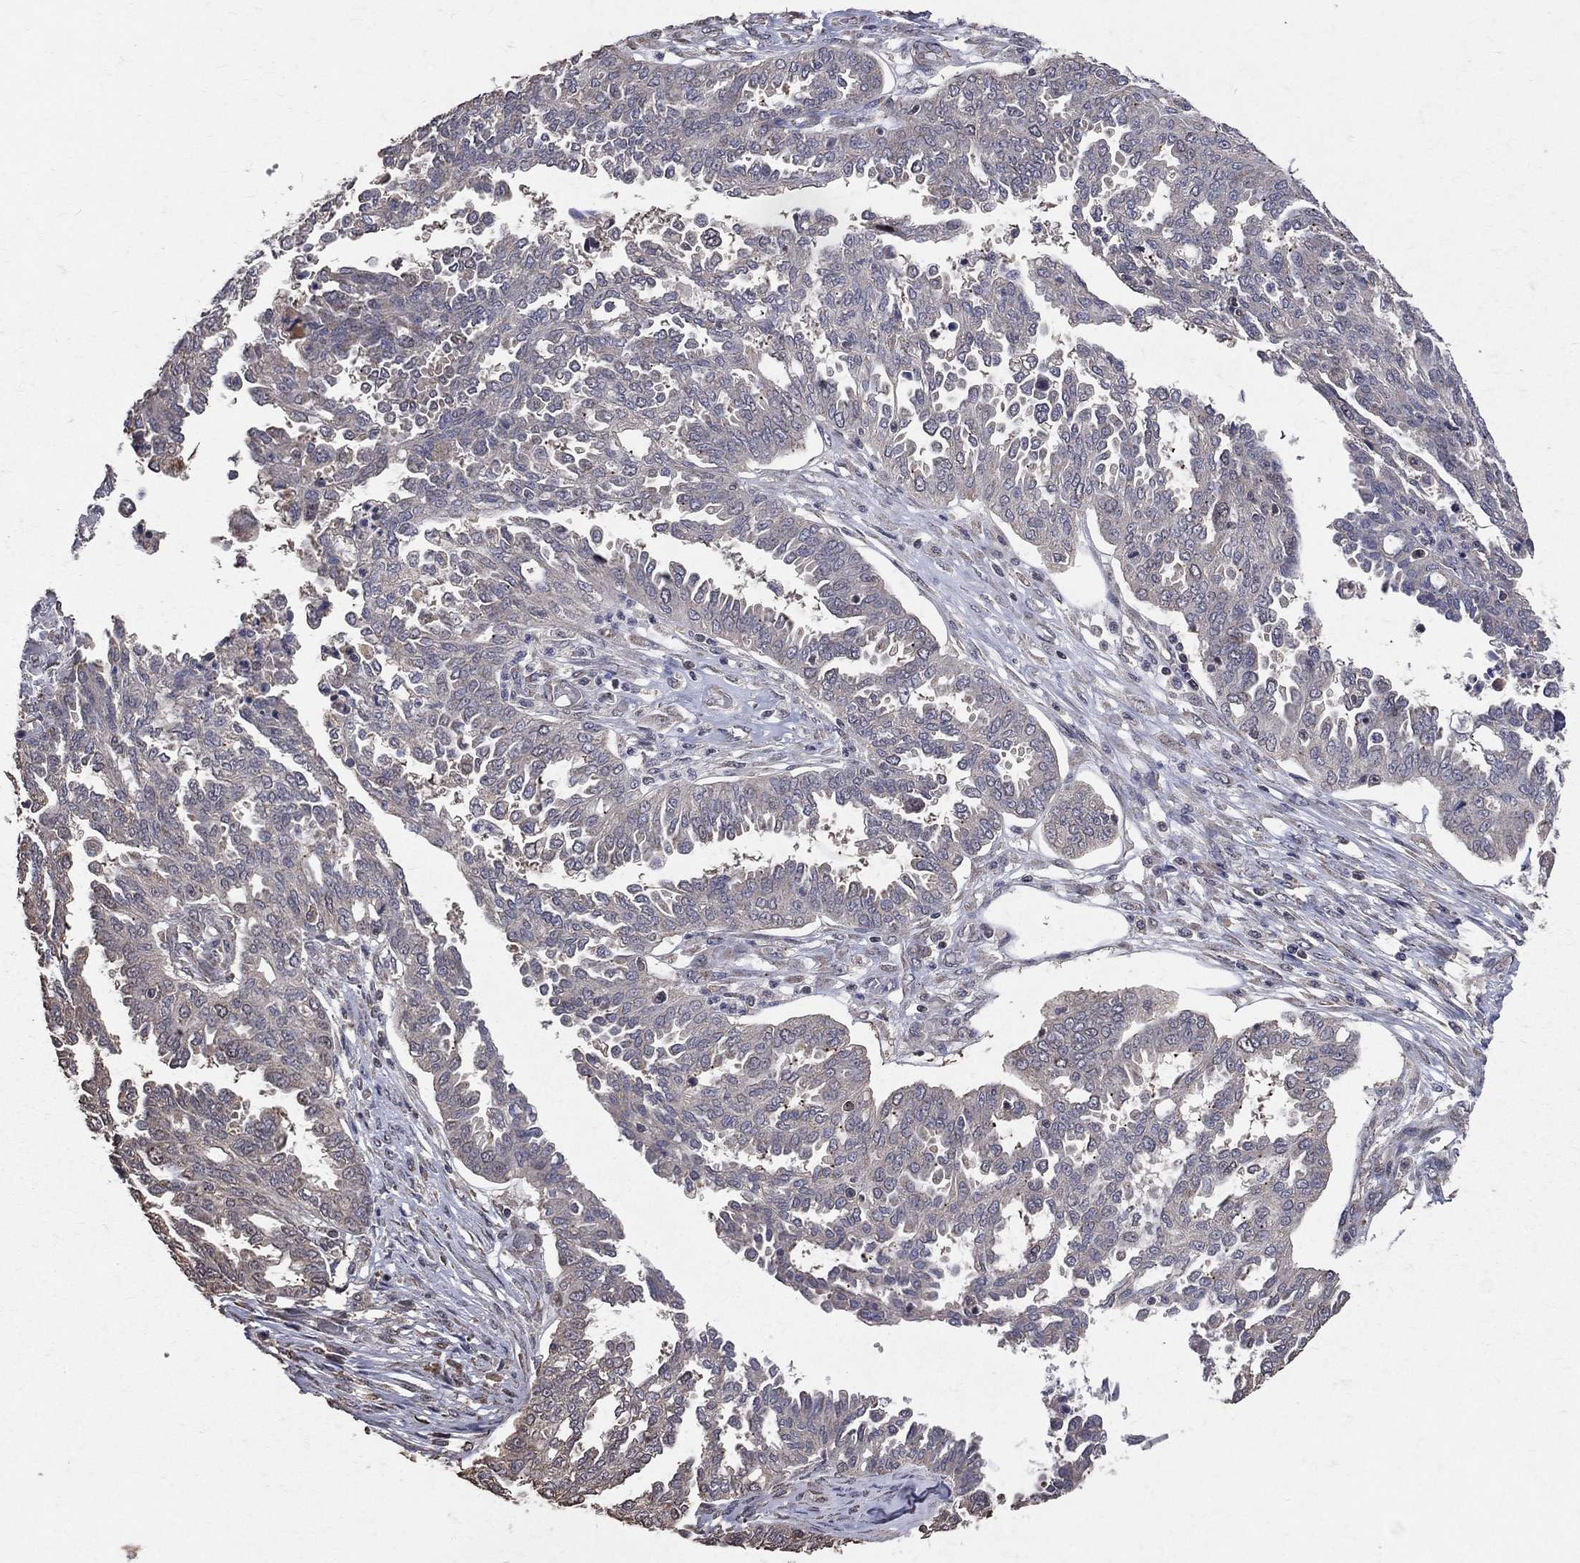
{"staining": {"intensity": "negative", "quantity": "none", "location": "none"}, "tissue": "ovarian cancer", "cell_type": "Tumor cells", "image_type": "cancer", "snomed": [{"axis": "morphology", "description": "Cystadenocarcinoma, serous, NOS"}, {"axis": "topography", "description": "Ovary"}], "caption": "DAB (3,3'-diaminobenzidine) immunohistochemical staining of ovarian cancer (serous cystadenocarcinoma) exhibits no significant positivity in tumor cells.", "gene": "LY6K", "patient": {"sex": "female", "age": 67}}